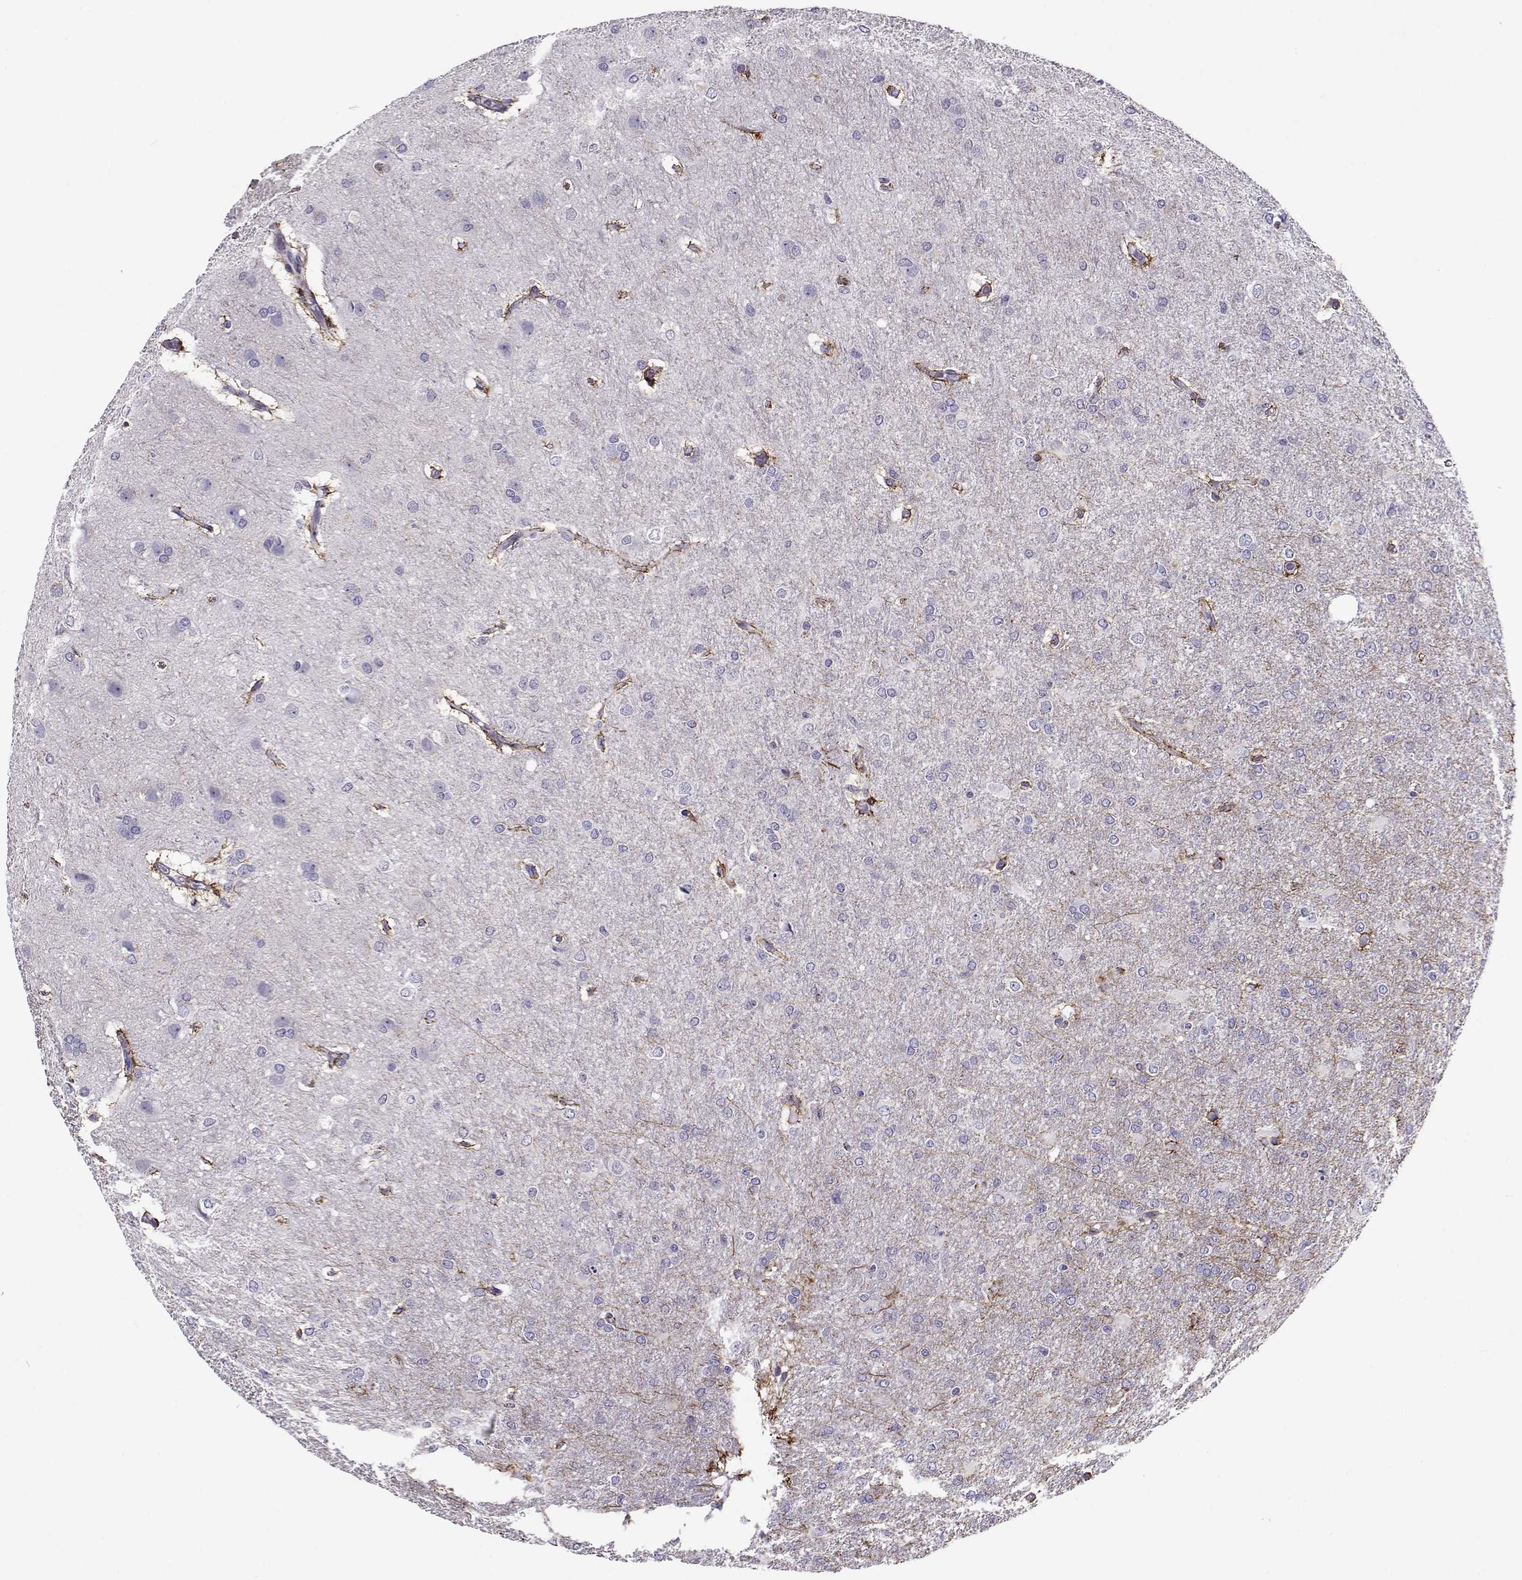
{"staining": {"intensity": "negative", "quantity": "none", "location": "none"}, "tissue": "glioma", "cell_type": "Tumor cells", "image_type": "cancer", "snomed": [{"axis": "morphology", "description": "Glioma, malignant, High grade"}, {"axis": "topography", "description": "Brain"}], "caption": "Immunohistochemistry of glioma displays no expression in tumor cells. (DAB (3,3'-diaminobenzidine) immunohistochemistry visualized using brightfield microscopy, high magnification).", "gene": "NPW", "patient": {"sex": "male", "age": 68}}